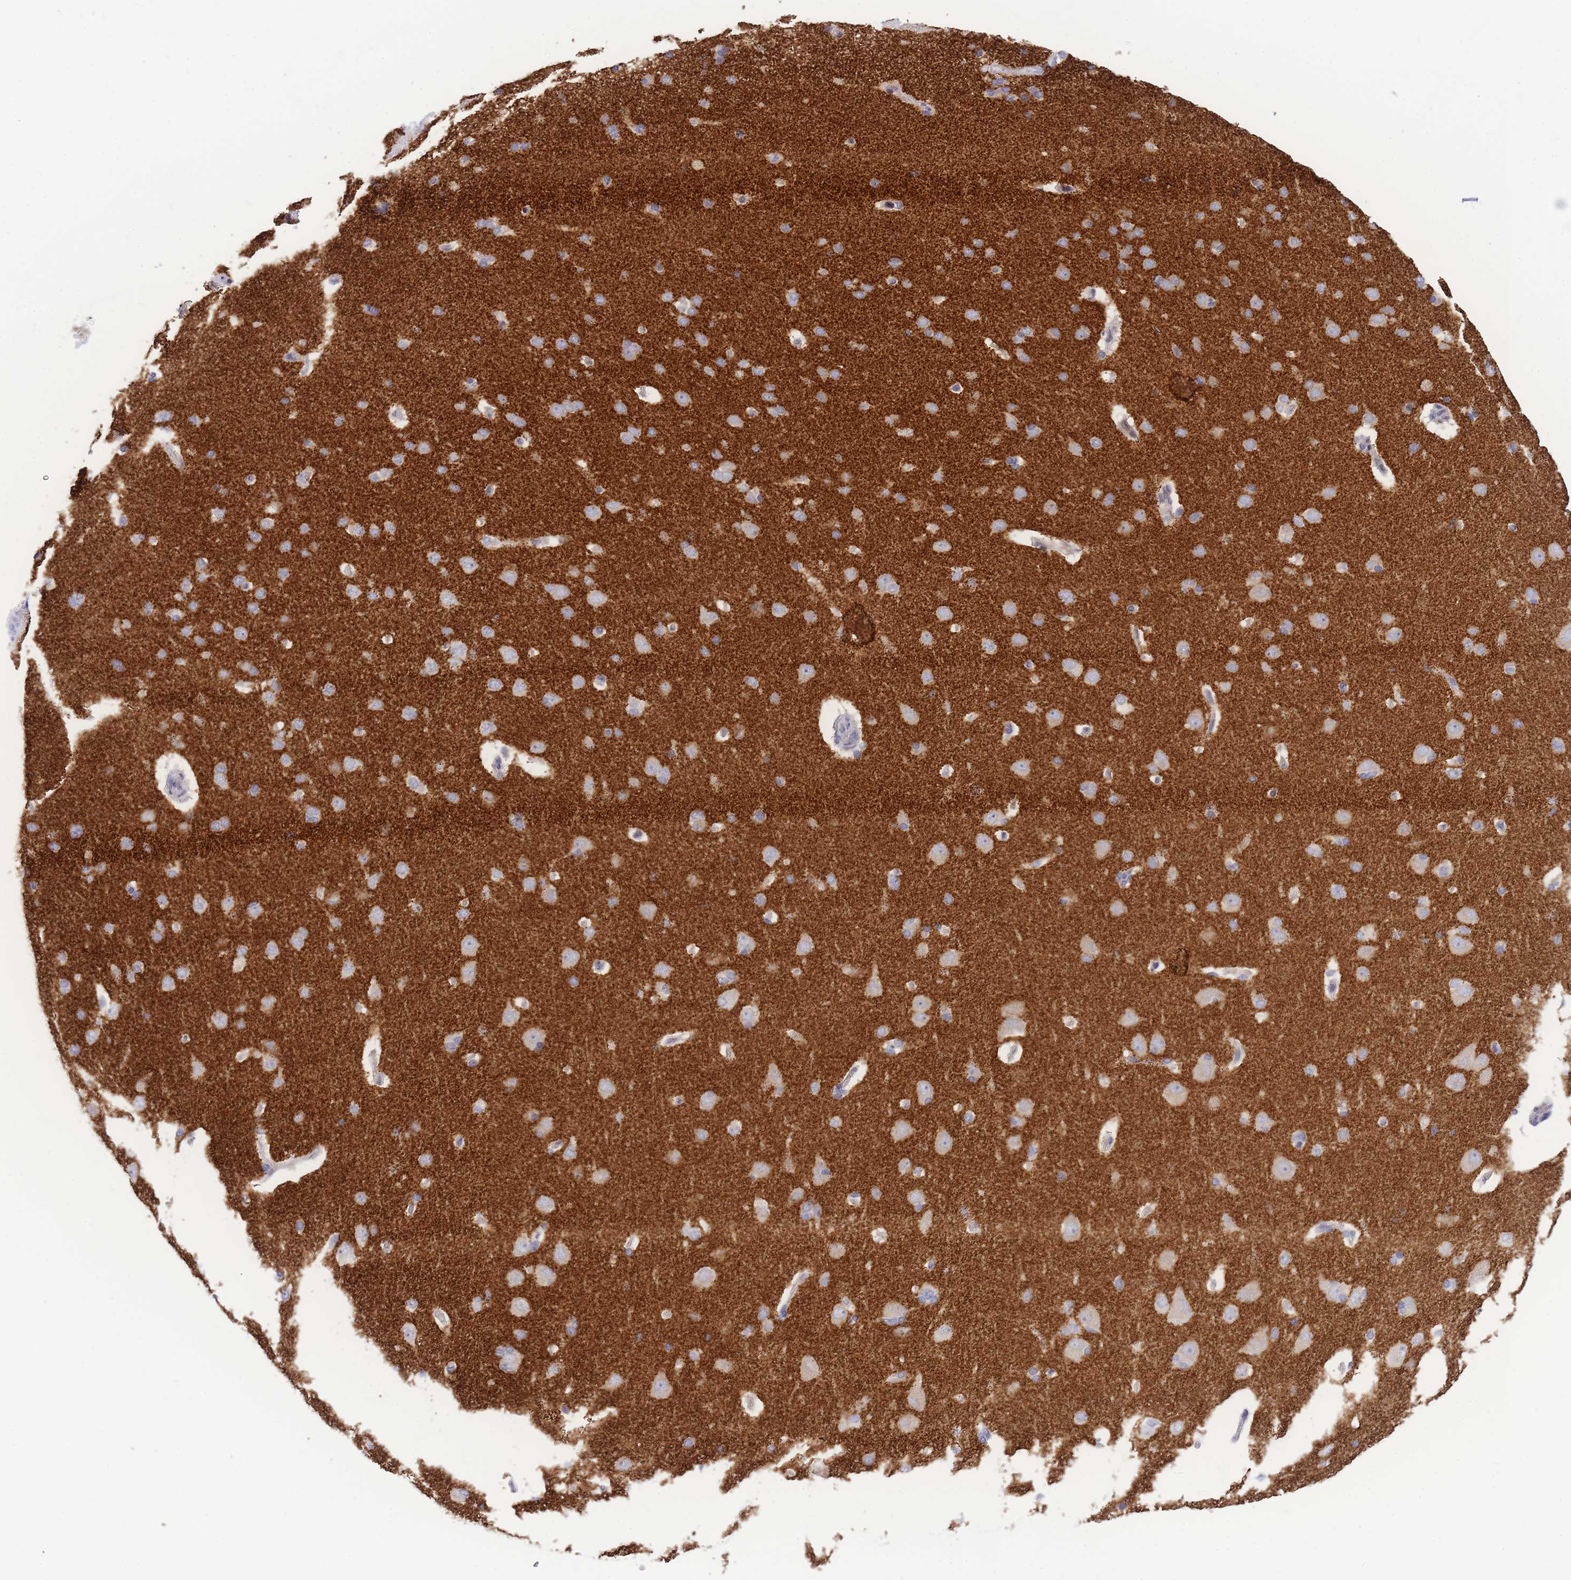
{"staining": {"intensity": "weak", "quantity": "25%-75%", "location": "cytoplasmic/membranous"}, "tissue": "cerebral cortex", "cell_type": "Endothelial cells", "image_type": "normal", "snomed": [{"axis": "morphology", "description": "Normal tissue, NOS"}, {"axis": "topography", "description": "Cerebral cortex"}], "caption": "Immunohistochemical staining of normal human cerebral cortex shows low levels of weak cytoplasmic/membranous expression in approximately 25%-75% of endothelial cells. The protein is shown in brown color, while the nuclei are stained blue.", "gene": "TIFAB", "patient": {"sex": "male", "age": 62}}